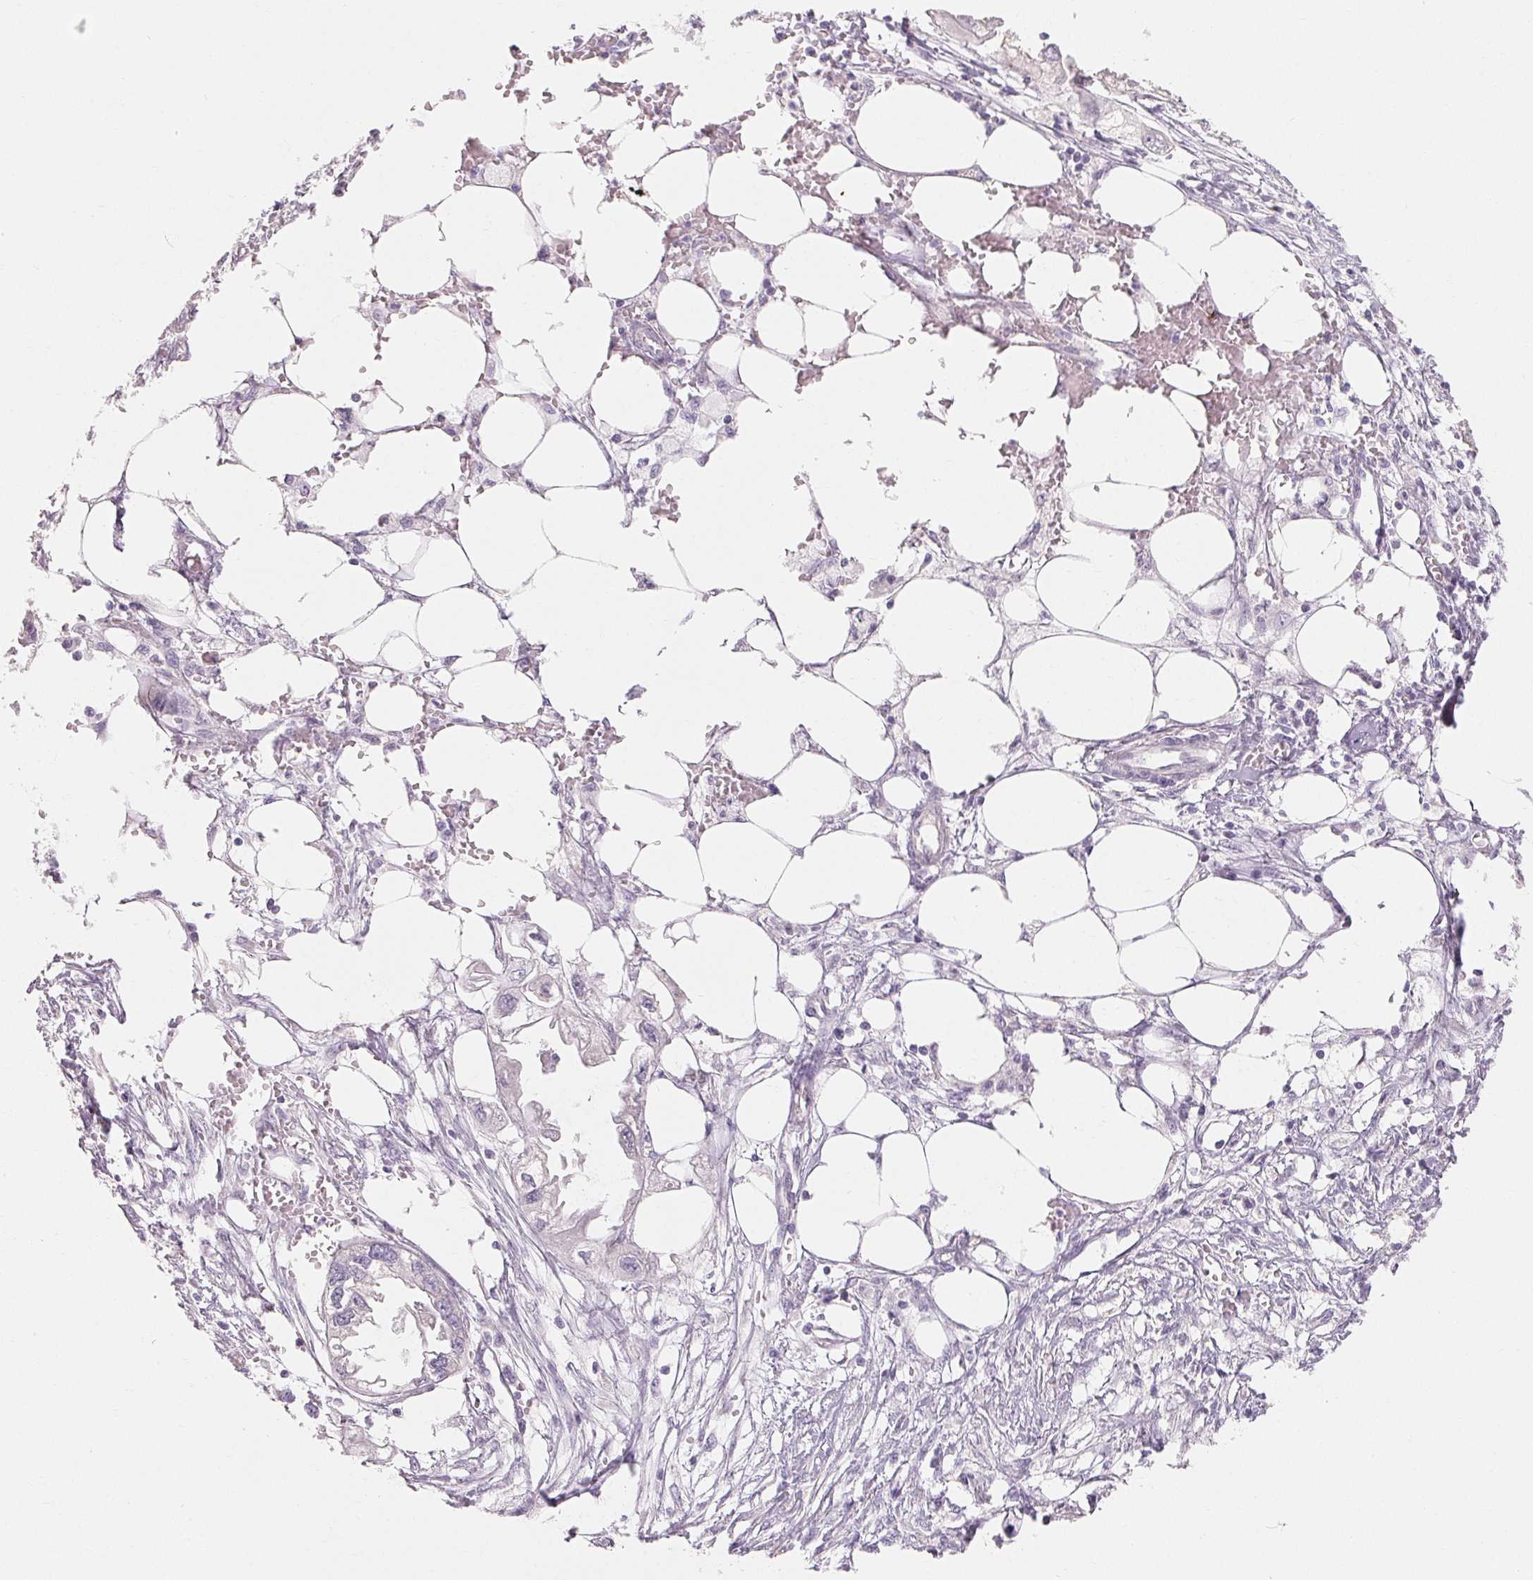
{"staining": {"intensity": "negative", "quantity": "none", "location": "none"}, "tissue": "endometrial cancer", "cell_type": "Tumor cells", "image_type": "cancer", "snomed": [{"axis": "morphology", "description": "Adenocarcinoma, NOS"}, {"axis": "morphology", "description": "Adenocarcinoma, metastatic, NOS"}, {"axis": "topography", "description": "Adipose tissue"}, {"axis": "topography", "description": "Endometrium"}], "caption": "Immunohistochemistry (IHC) photomicrograph of human endometrial cancer stained for a protein (brown), which reveals no staining in tumor cells.", "gene": "MAP7D2", "patient": {"sex": "female", "age": 67}}